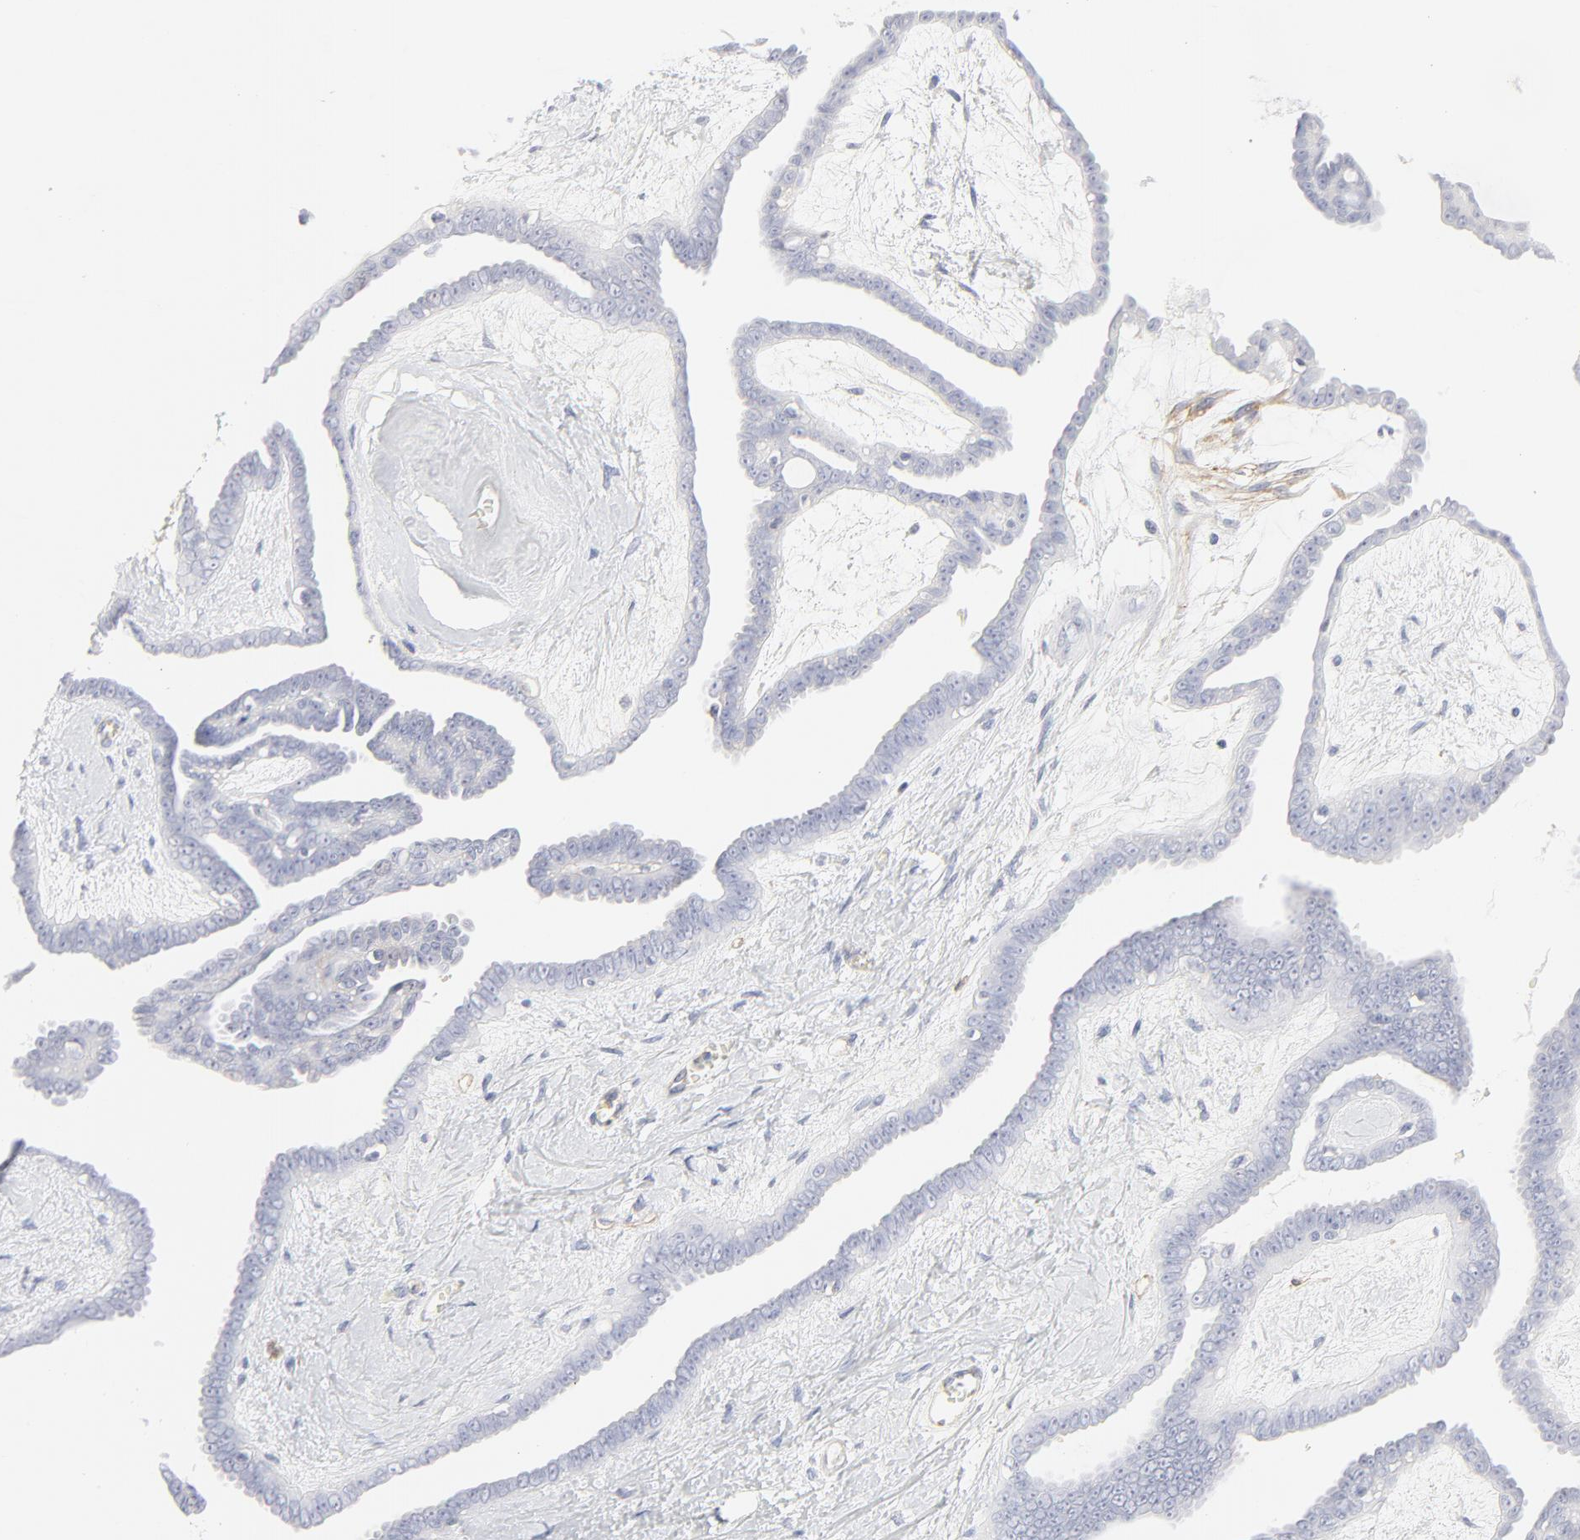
{"staining": {"intensity": "negative", "quantity": "none", "location": "none"}, "tissue": "ovarian cancer", "cell_type": "Tumor cells", "image_type": "cancer", "snomed": [{"axis": "morphology", "description": "Cystadenocarcinoma, serous, NOS"}, {"axis": "topography", "description": "Ovary"}], "caption": "An immunohistochemistry micrograph of ovarian cancer is shown. There is no staining in tumor cells of ovarian cancer.", "gene": "ITGA5", "patient": {"sex": "female", "age": 71}}